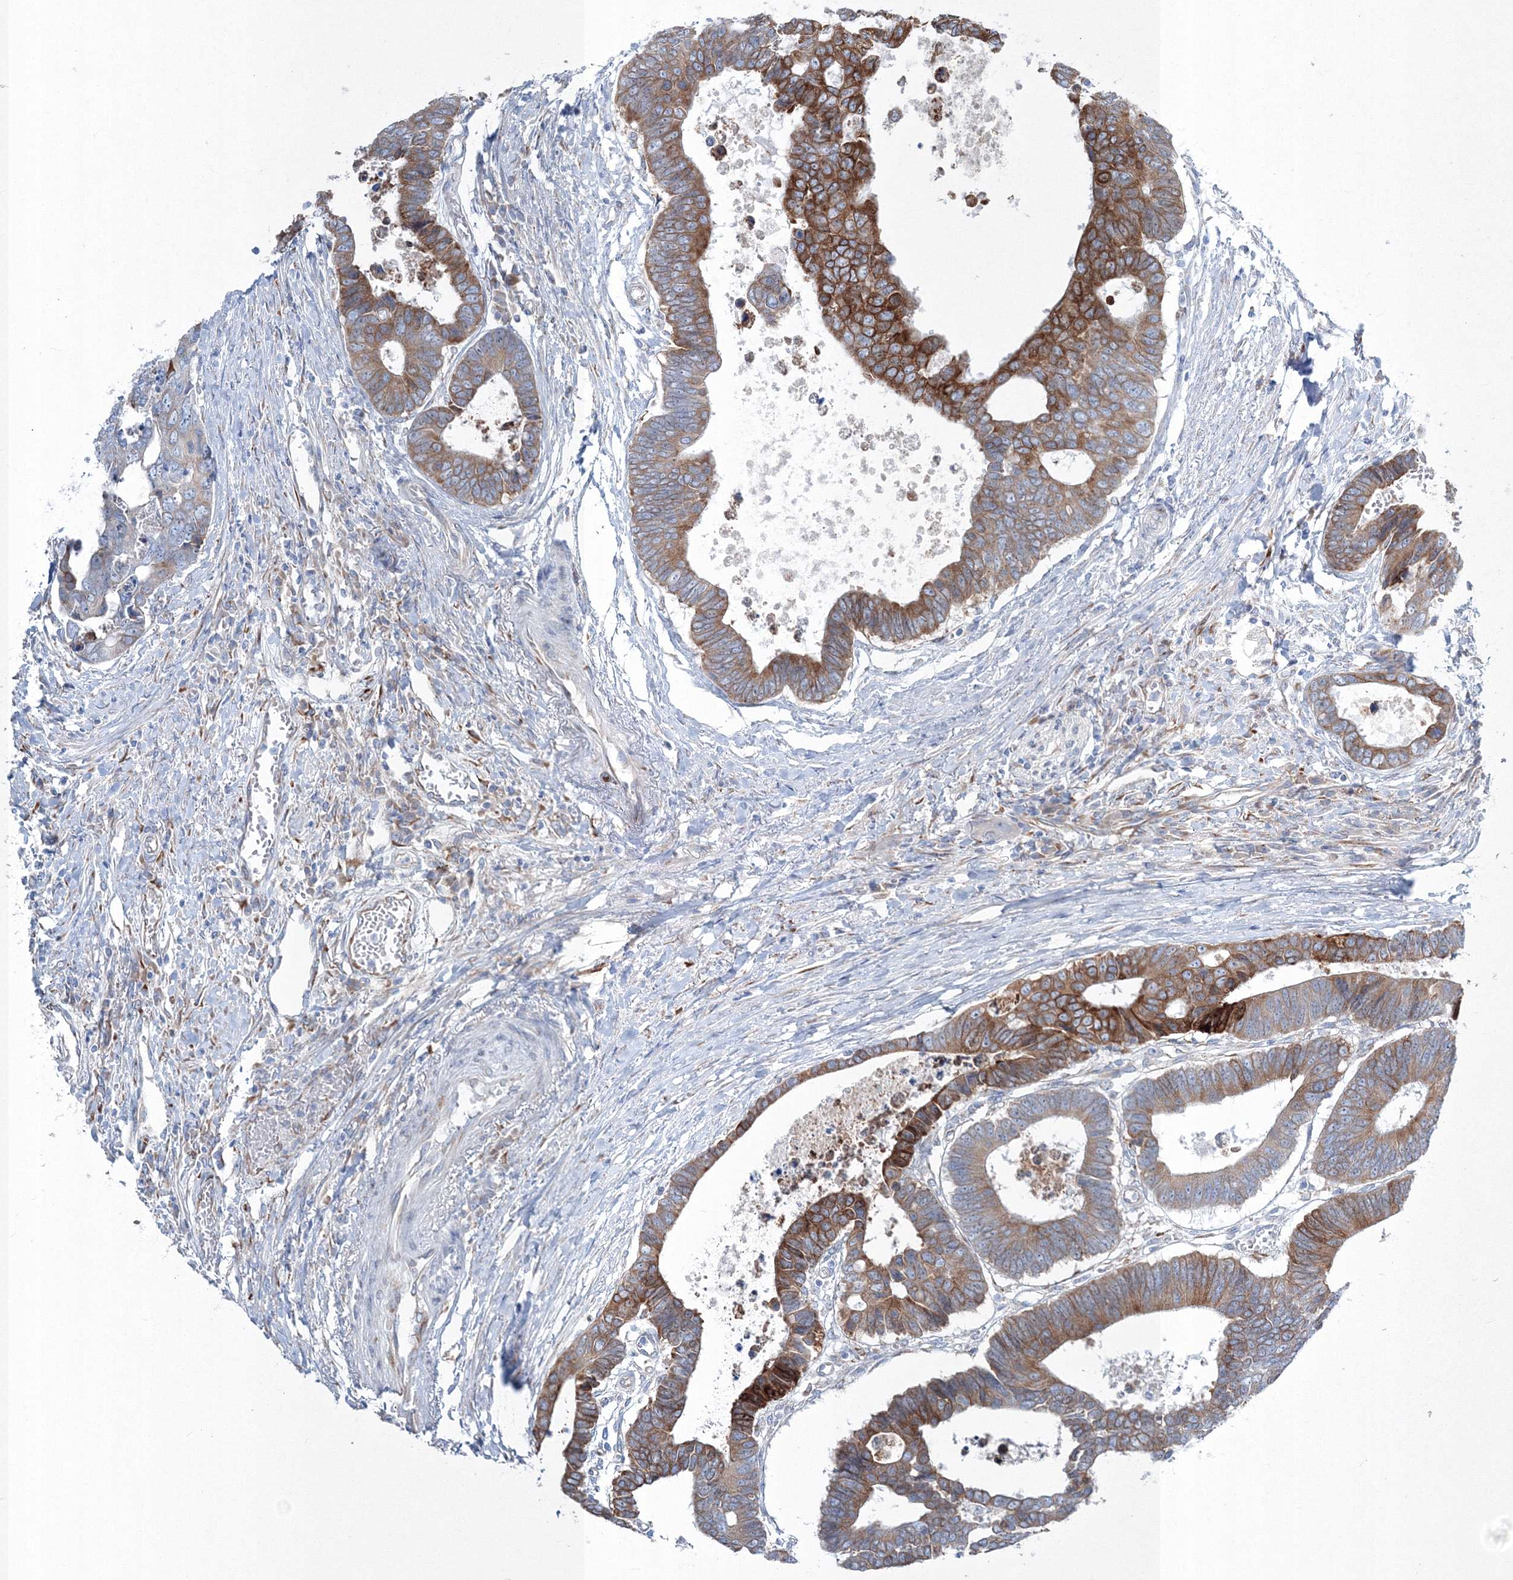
{"staining": {"intensity": "moderate", "quantity": ">75%", "location": "cytoplasmic/membranous"}, "tissue": "colorectal cancer", "cell_type": "Tumor cells", "image_type": "cancer", "snomed": [{"axis": "morphology", "description": "Adenocarcinoma, NOS"}, {"axis": "topography", "description": "Rectum"}], "caption": "Immunohistochemical staining of adenocarcinoma (colorectal) shows medium levels of moderate cytoplasmic/membranous expression in approximately >75% of tumor cells. (Stains: DAB (3,3'-diaminobenzidine) in brown, nuclei in blue, Microscopy: brightfield microscopy at high magnification).", "gene": "RCN1", "patient": {"sex": "male", "age": 84}}